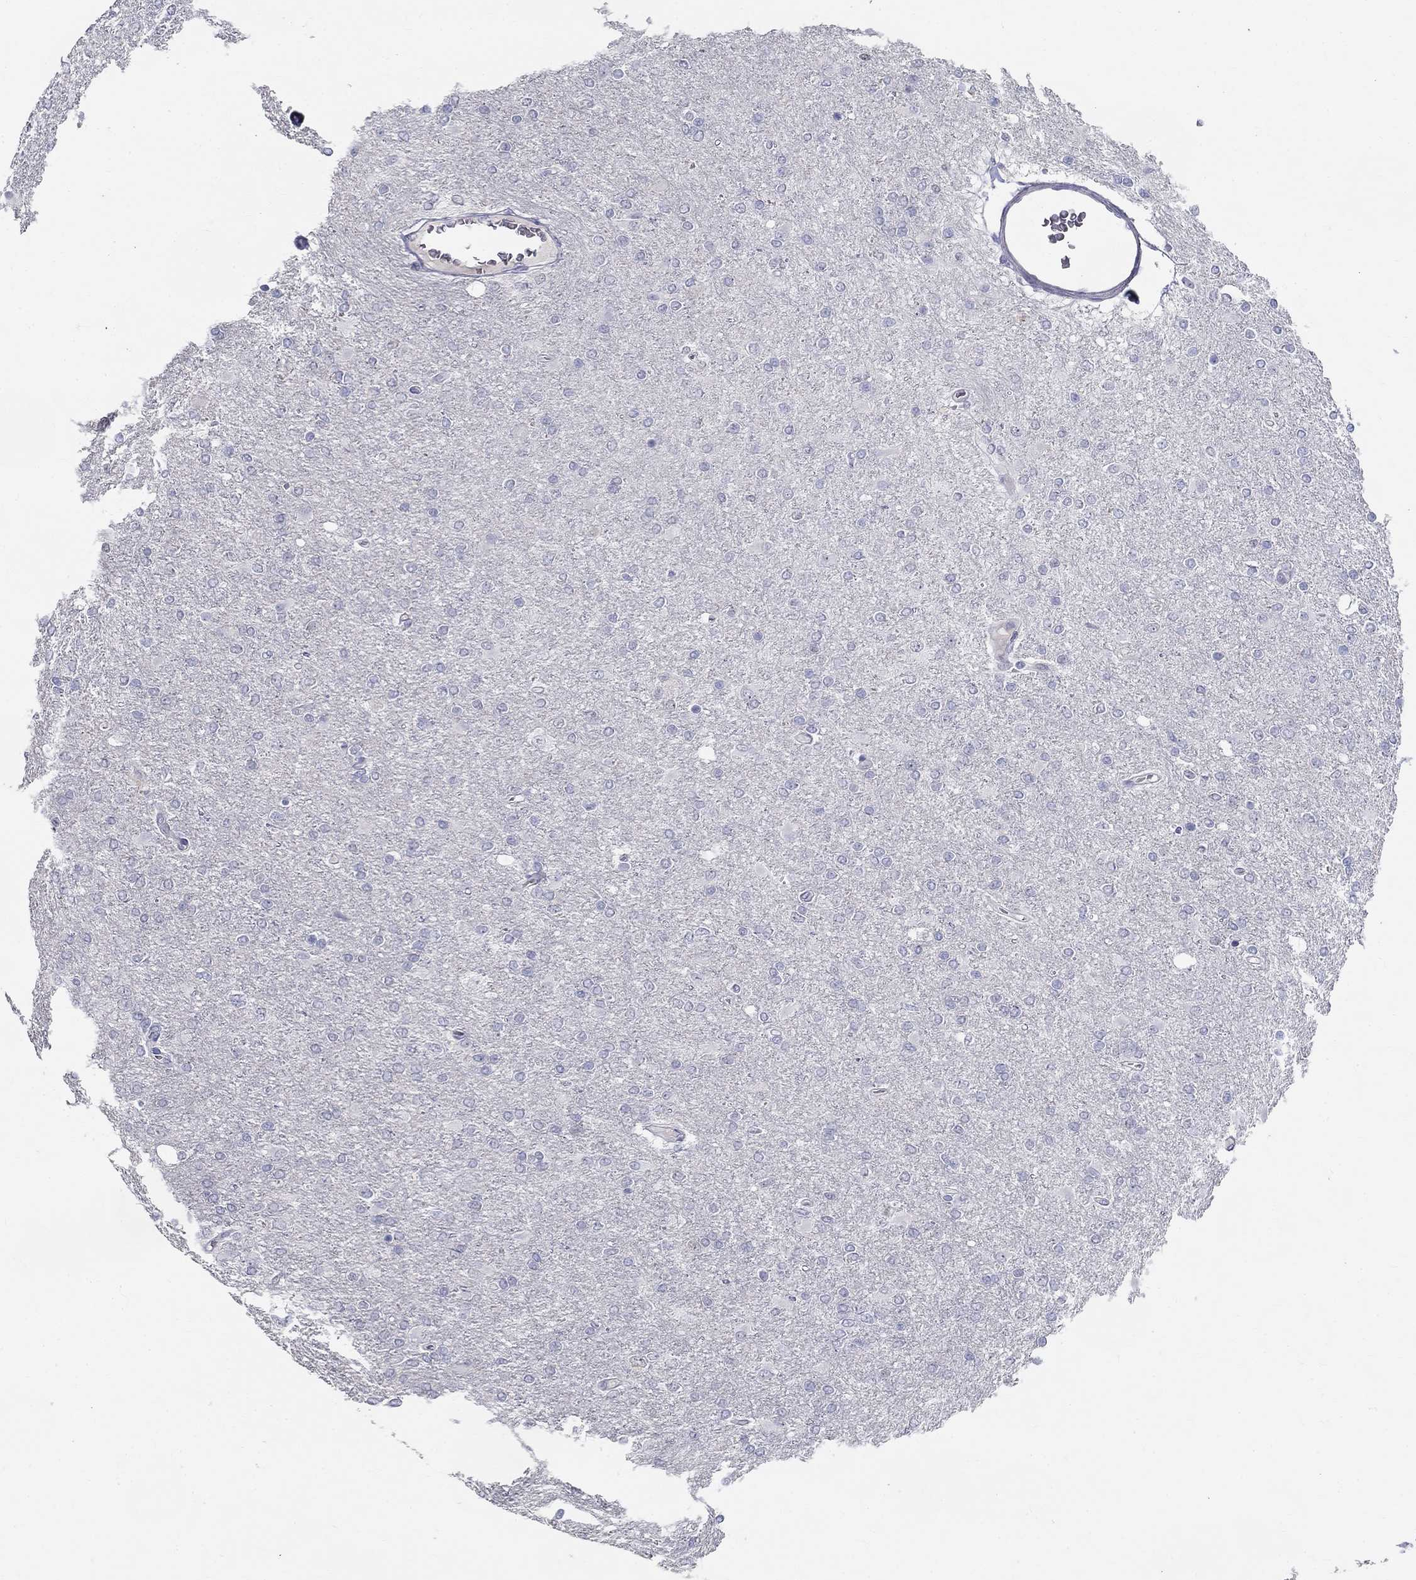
{"staining": {"intensity": "negative", "quantity": "none", "location": "none"}, "tissue": "glioma", "cell_type": "Tumor cells", "image_type": "cancer", "snomed": [{"axis": "morphology", "description": "Glioma, malignant, High grade"}, {"axis": "topography", "description": "Cerebral cortex"}], "caption": "High-grade glioma (malignant) was stained to show a protein in brown. There is no significant positivity in tumor cells. The staining was performed using DAB to visualize the protein expression in brown, while the nuclei were stained in blue with hematoxylin (Magnification: 20x).", "gene": "GUCA1A", "patient": {"sex": "male", "age": 70}}